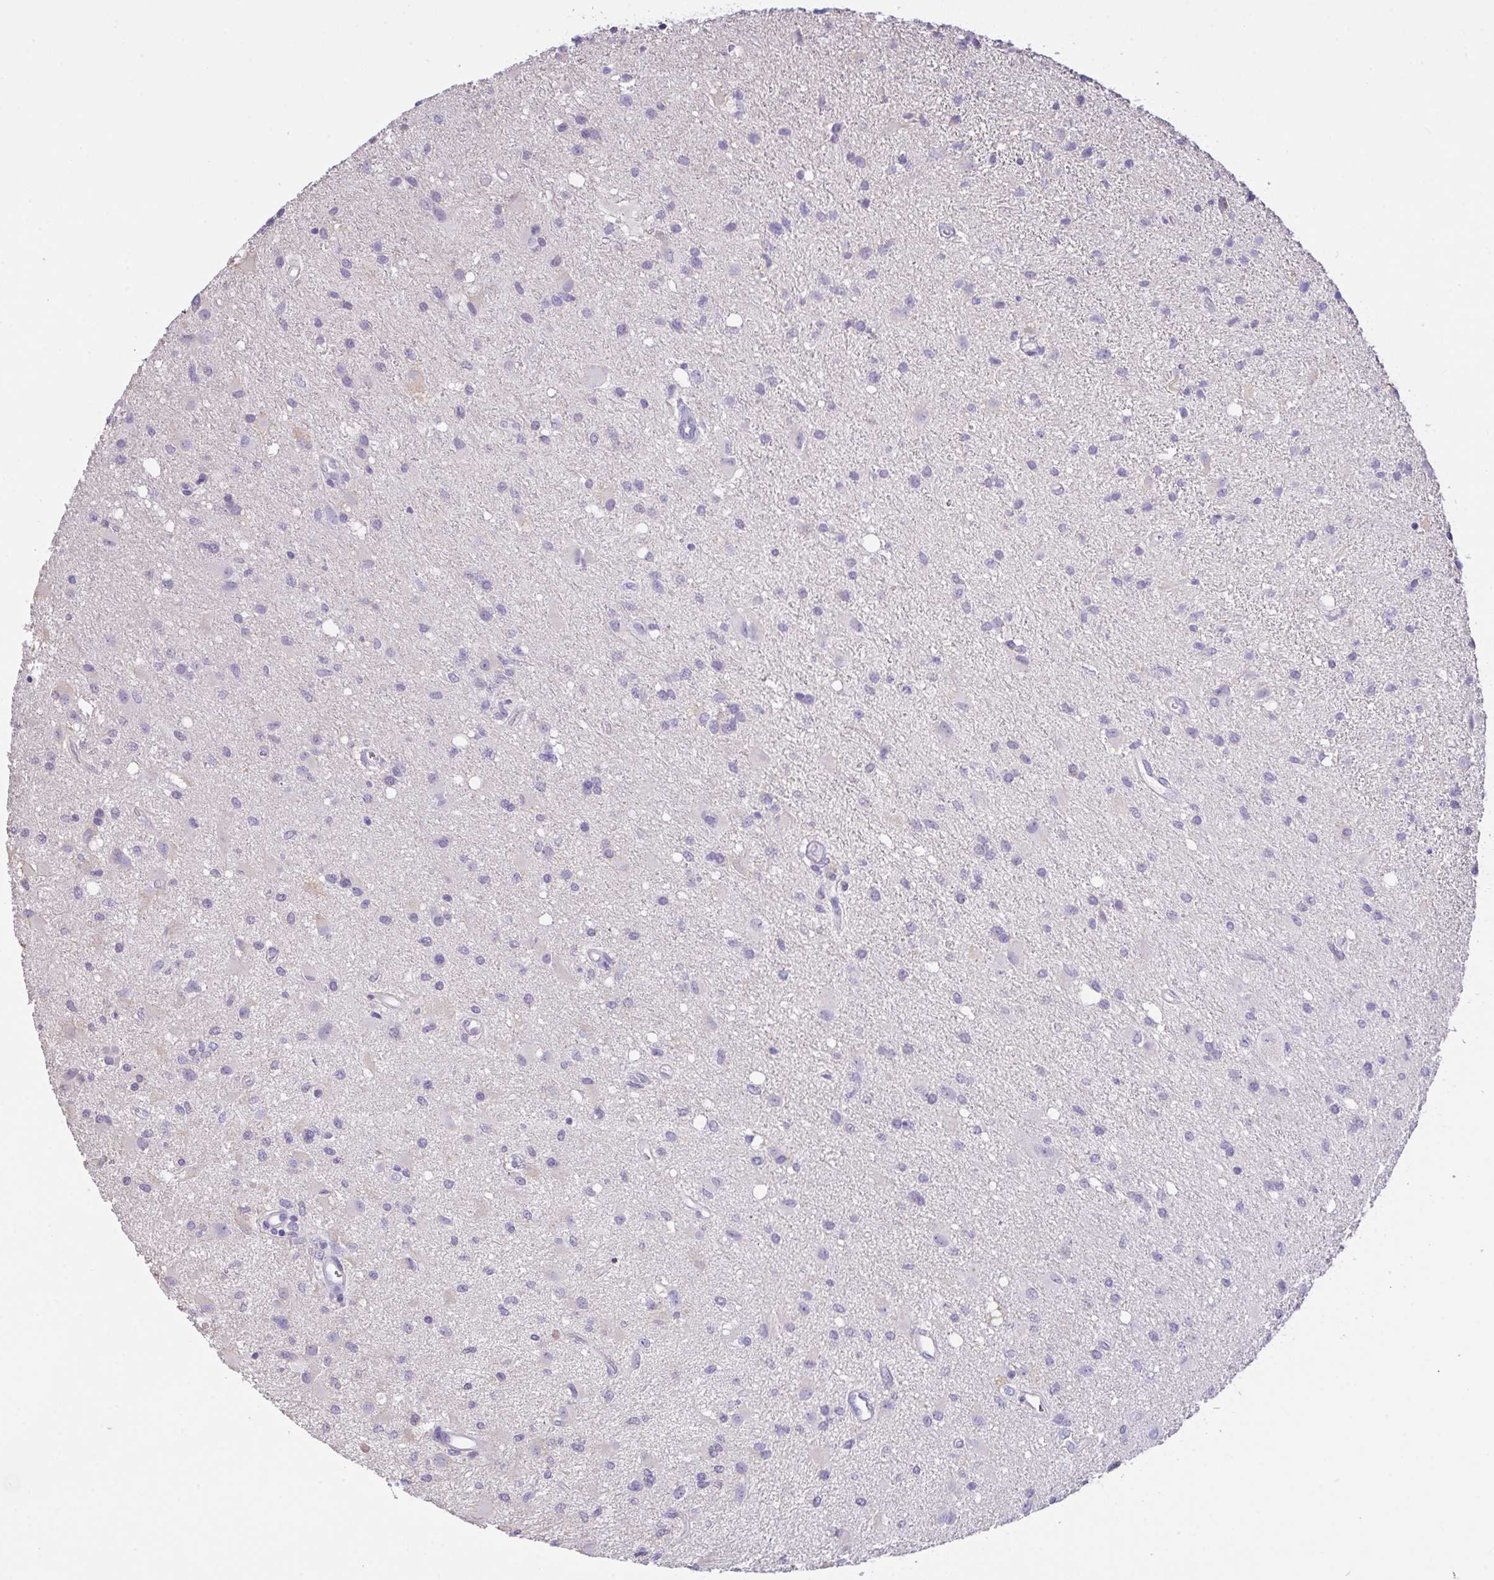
{"staining": {"intensity": "negative", "quantity": "none", "location": "none"}, "tissue": "glioma", "cell_type": "Tumor cells", "image_type": "cancer", "snomed": [{"axis": "morphology", "description": "Glioma, malignant, High grade"}, {"axis": "topography", "description": "Brain"}], "caption": "Malignant glioma (high-grade) was stained to show a protein in brown. There is no significant positivity in tumor cells. The staining is performed using DAB brown chromogen with nuclei counter-stained in using hematoxylin.", "gene": "CA10", "patient": {"sex": "male", "age": 67}}